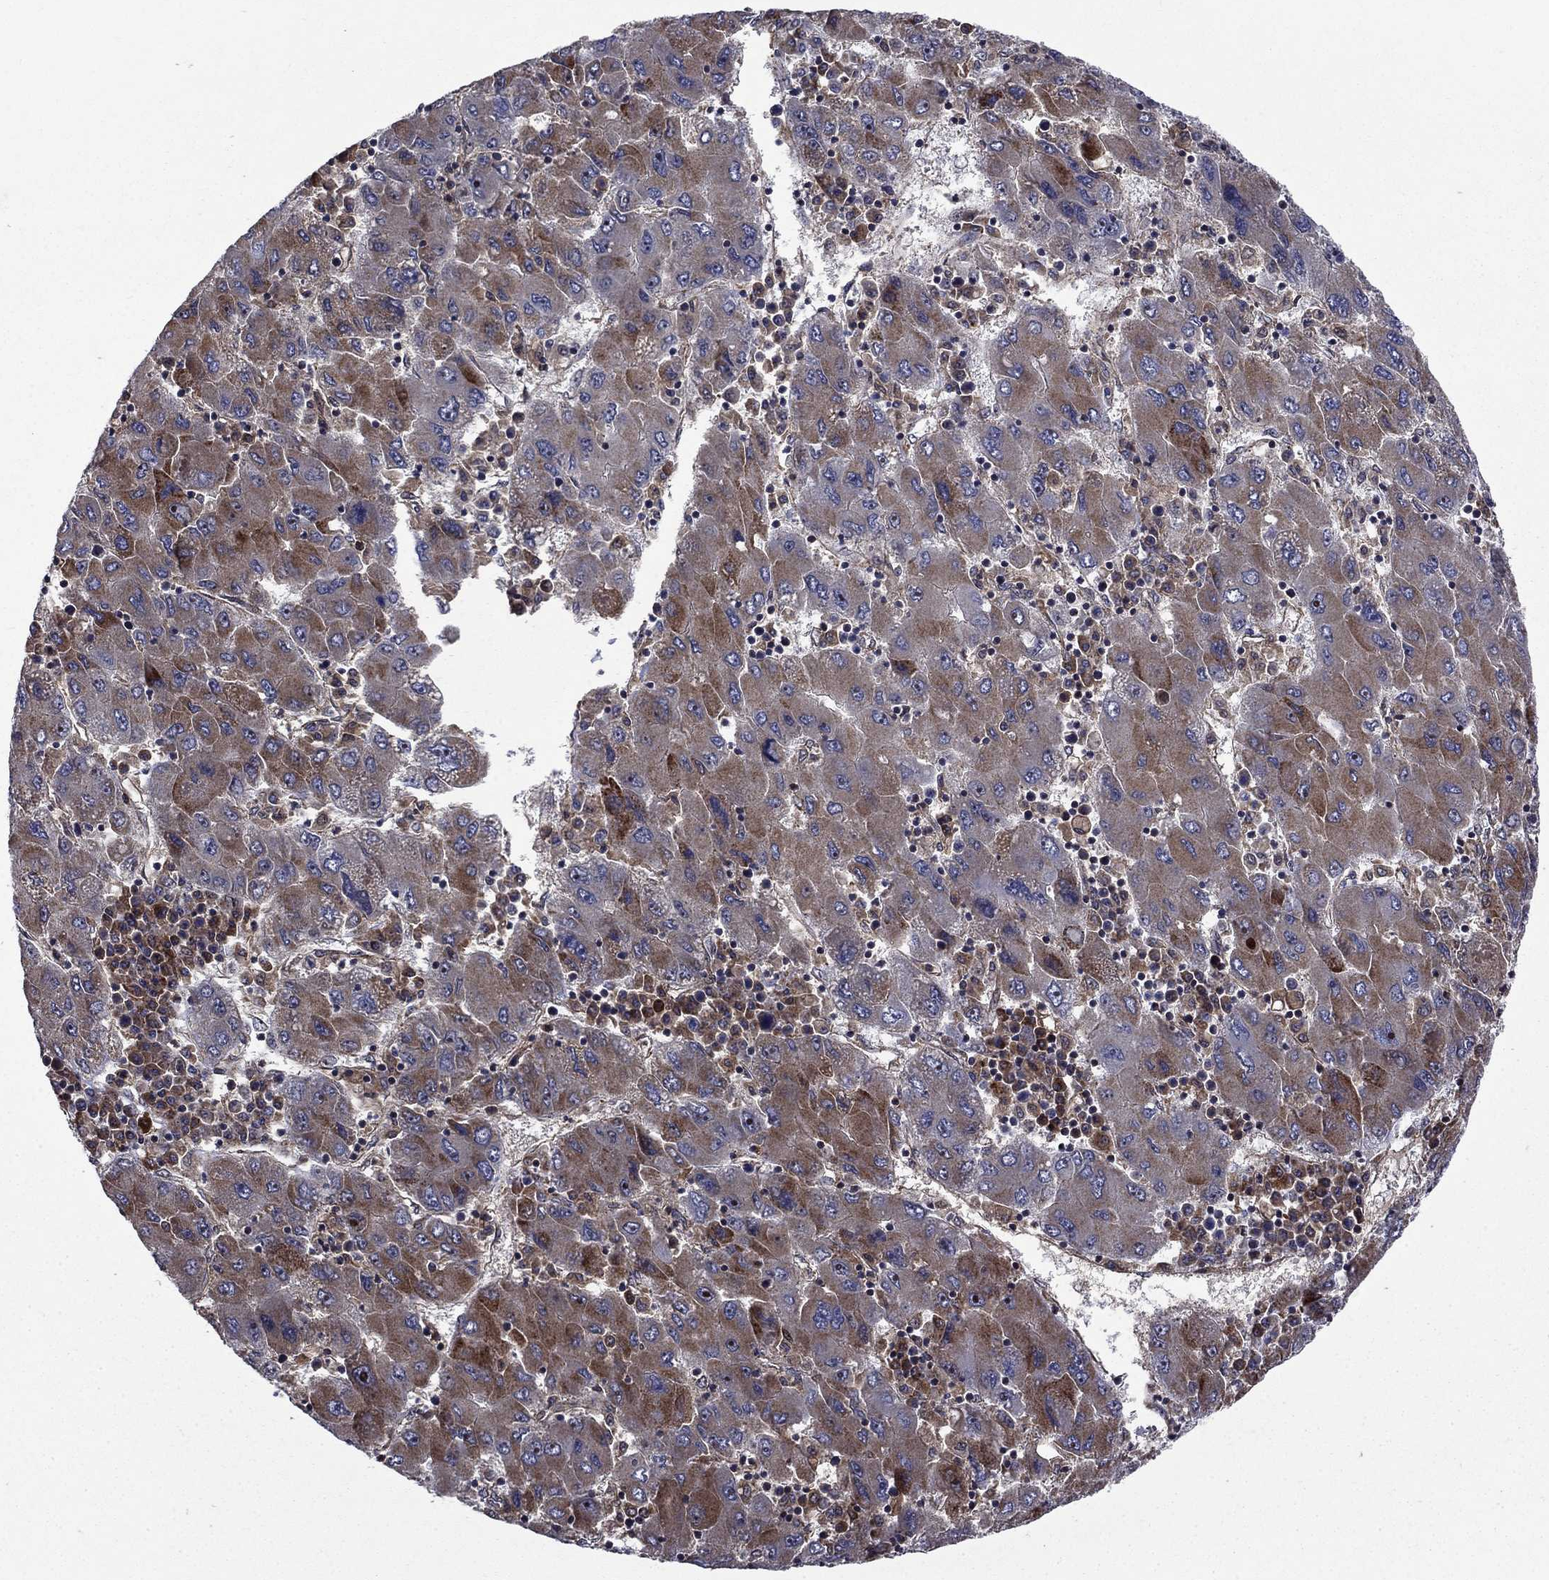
{"staining": {"intensity": "moderate", "quantity": "25%-75%", "location": "cytoplasmic/membranous"}, "tissue": "liver cancer", "cell_type": "Tumor cells", "image_type": "cancer", "snomed": [{"axis": "morphology", "description": "Carcinoma, Hepatocellular, NOS"}, {"axis": "topography", "description": "Liver"}], "caption": "A brown stain shows moderate cytoplasmic/membranous expression of a protein in liver hepatocellular carcinoma tumor cells. (Brightfield microscopy of DAB IHC at high magnification).", "gene": "AGTPBP1", "patient": {"sex": "male", "age": 75}}